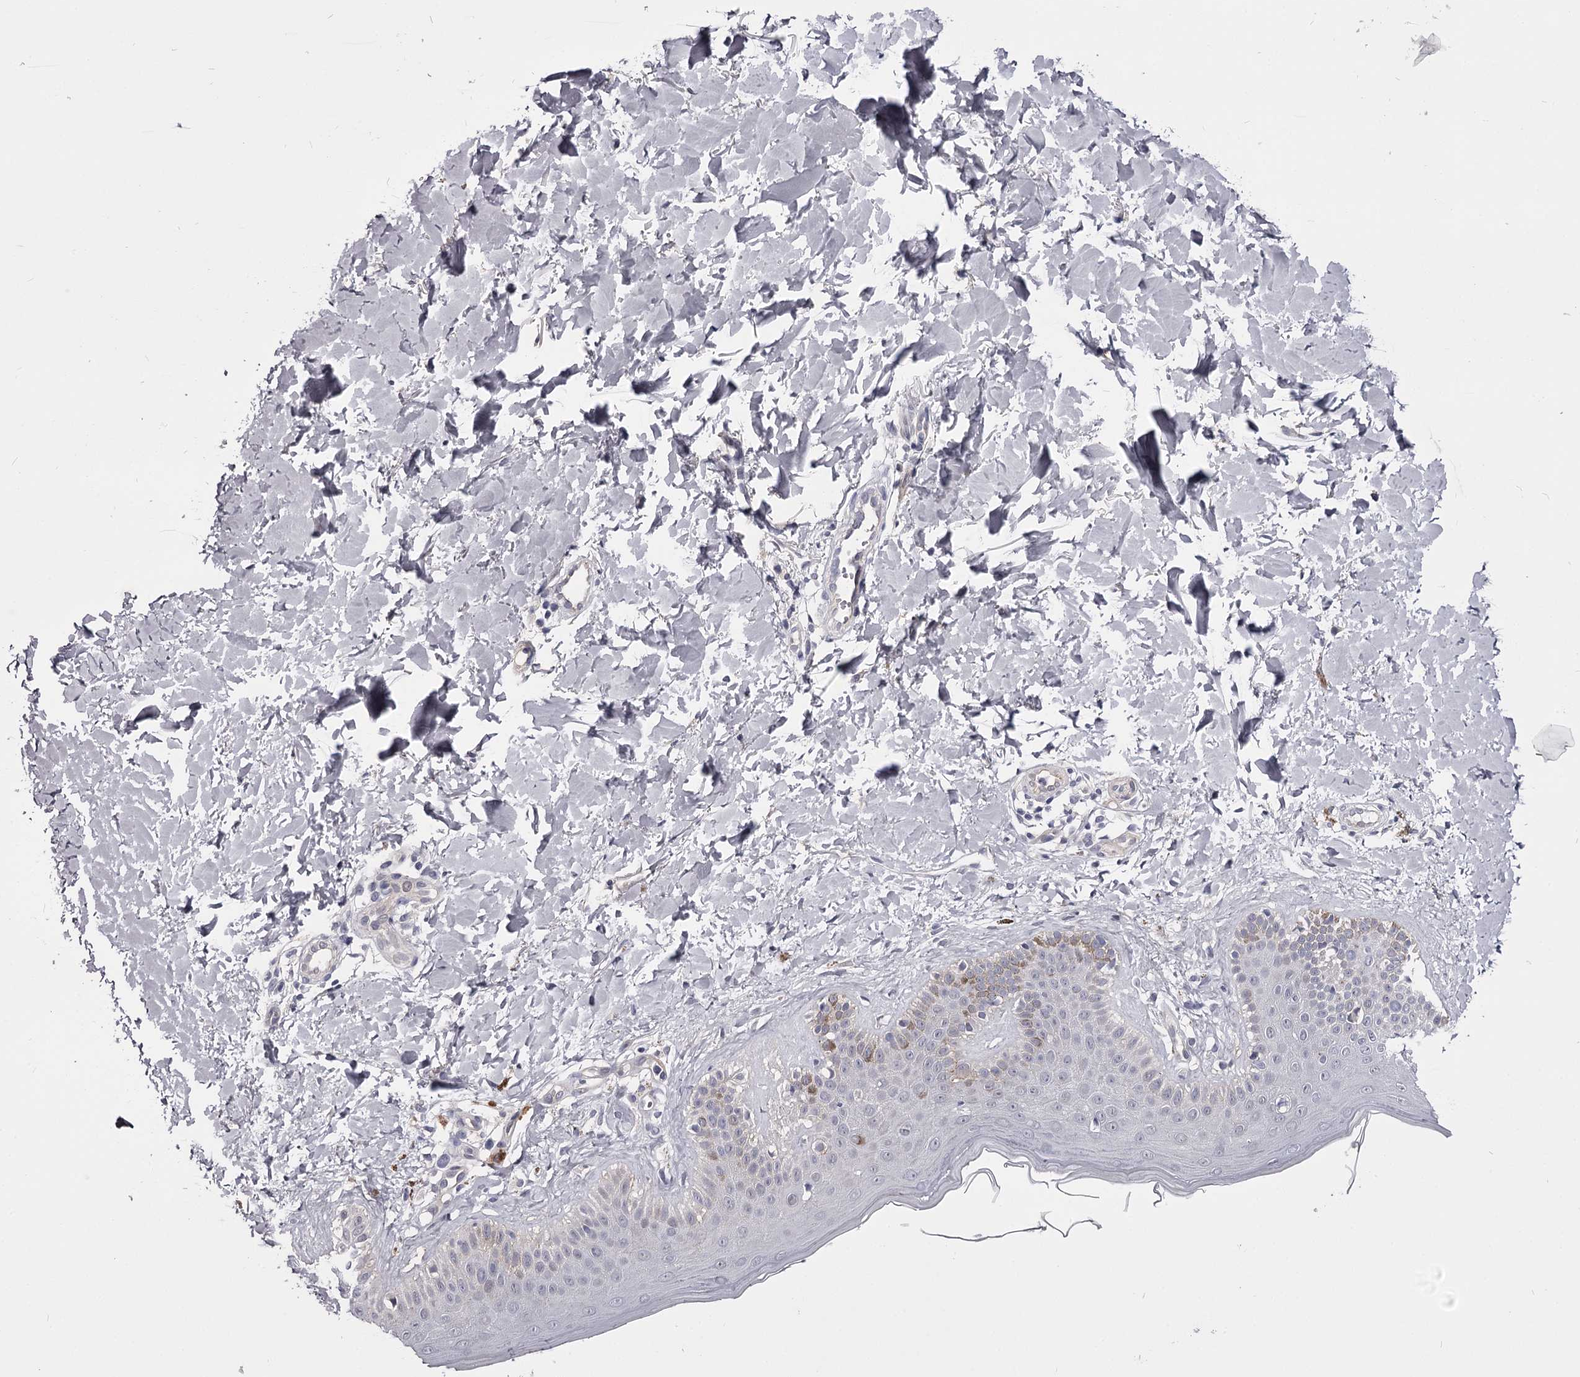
{"staining": {"intensity": "negative", "quantity": "none", "location": "none"}, "tissue": "skin", "cell_type": "Fibroblasts", "image_type": "normal", "snomed": [{"axis": "morphology", "description": "Normal tissue, NOS"}, {"axis": "topography", "description": "Skin"}], "caption": "This photomicrograph is of normal skin stained with immunohistochemistry (IHC) to label a protein in brown with the nuclei are counter-stained blue. There is no expression in fibroblasts. The staining is performed using DAB brown chromogen with nuclei counter-stained in using hematoxylin.", "gene": "OVOL2", "patient": {"sex": "male", "age": 52}}